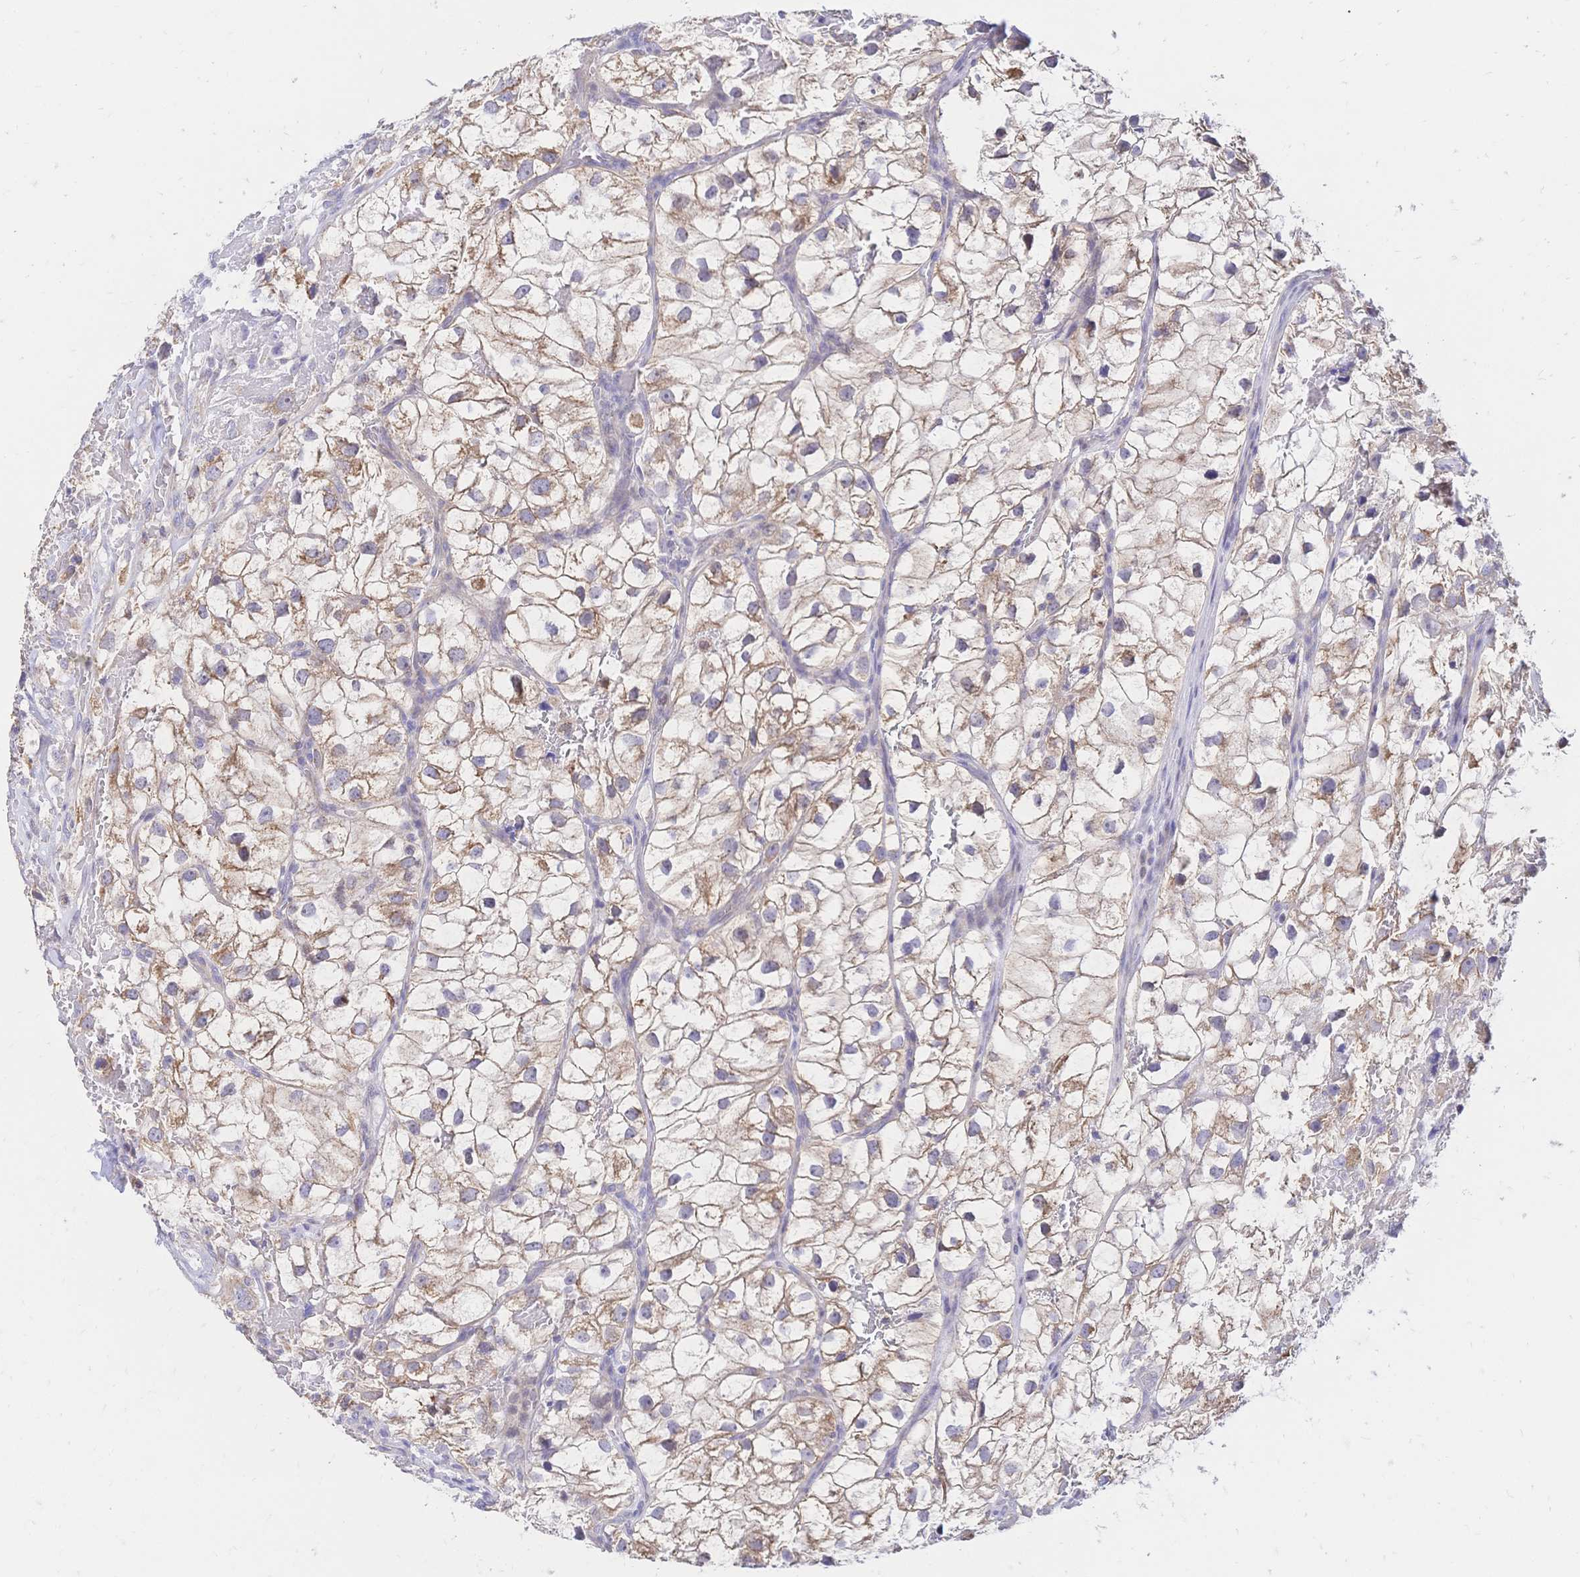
{"staining": {"intensity": "moderate", "quantity": "25%-75%", "location": "cytoplasmic/membranous"}, "tissue": "renal cancer", "cell_type": "Tumor cells", "image_type": "cancer", "snomed": [{"axis": "morphology", "description": "Adenocarcinoma, NOS"}, {"axis": "topography", "description": "Kidney"}], "caption": "Protein positivity by immunohistochemistry displays moderate cytoplasmic/membranous positivity in about 25%-75% of tumor cells in renal adenocarcinoma. The staining was performed using DAB (3,3'-diaminobenzidine), with brown indicating positive protein expression. Nuclei are stained blue with hematoxylin.", "gene": "CLEC18B", "patient": {"sex": "male", "age": 59}}